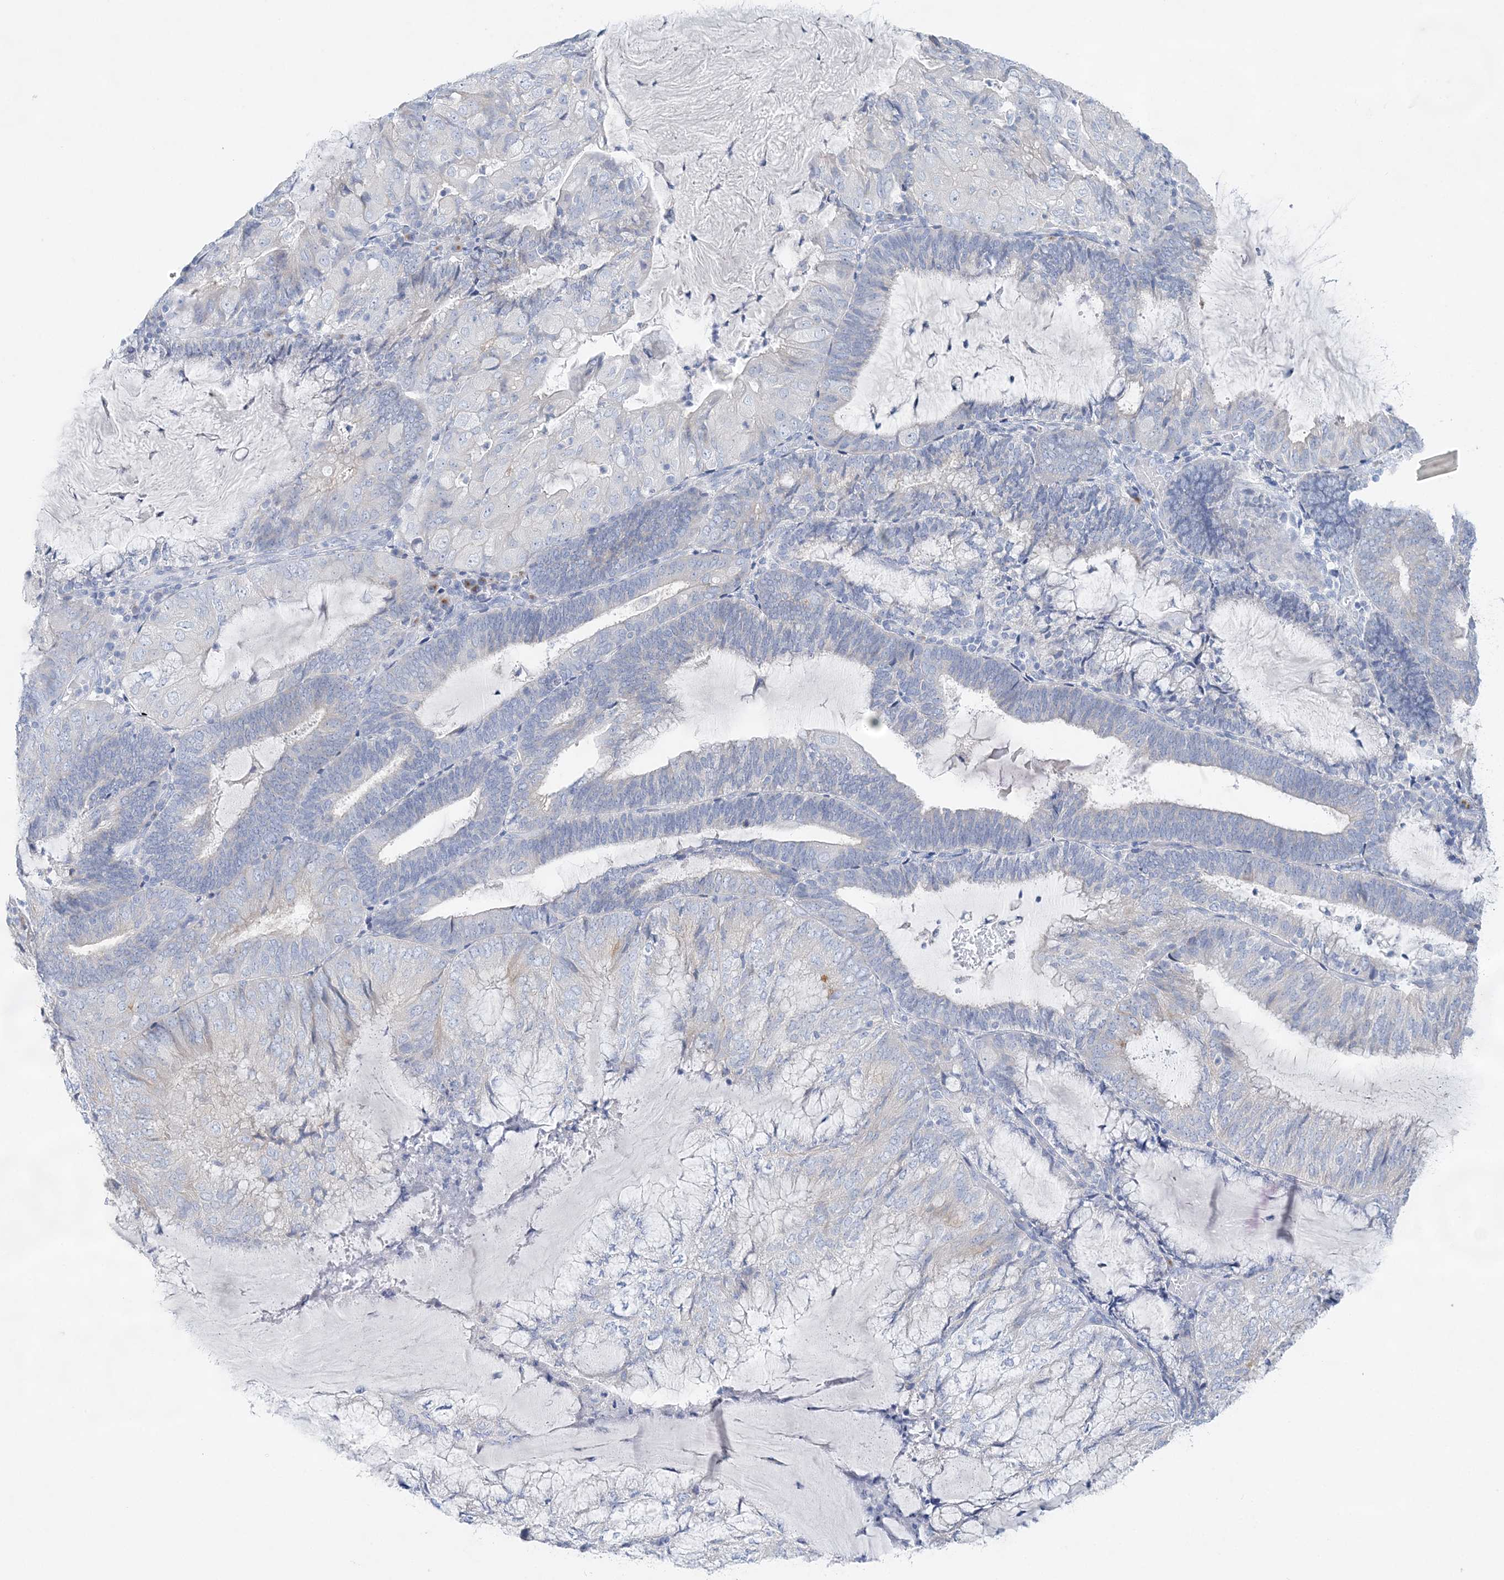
{"staining": {"intensity": "negative", "quantity": "none", "location": "none"}, "tissue": "endometrial cancer", "cell_type": "Tumor cells", "image_type": "cancer", "snomed": [{"axis": "morphology", "description": "Adenocarcinoma, NOS"}, {"axis": "topography", "description": "Endometrium"}], "caption": "High magnification brightfield microscopy of adenocarcinoma (endometrial) stained with DAB (3,3'-diaminobenzidine) (brown) and counterstained with hematoxylin (blue): tumor cells show no significant staining. (DAB (3,3'-diaminobenzidine) immunohistochemistry with hematoxylin counter stain).", "gene": "SLC5A6", "patient": {"sex": "female", "age": 81}}